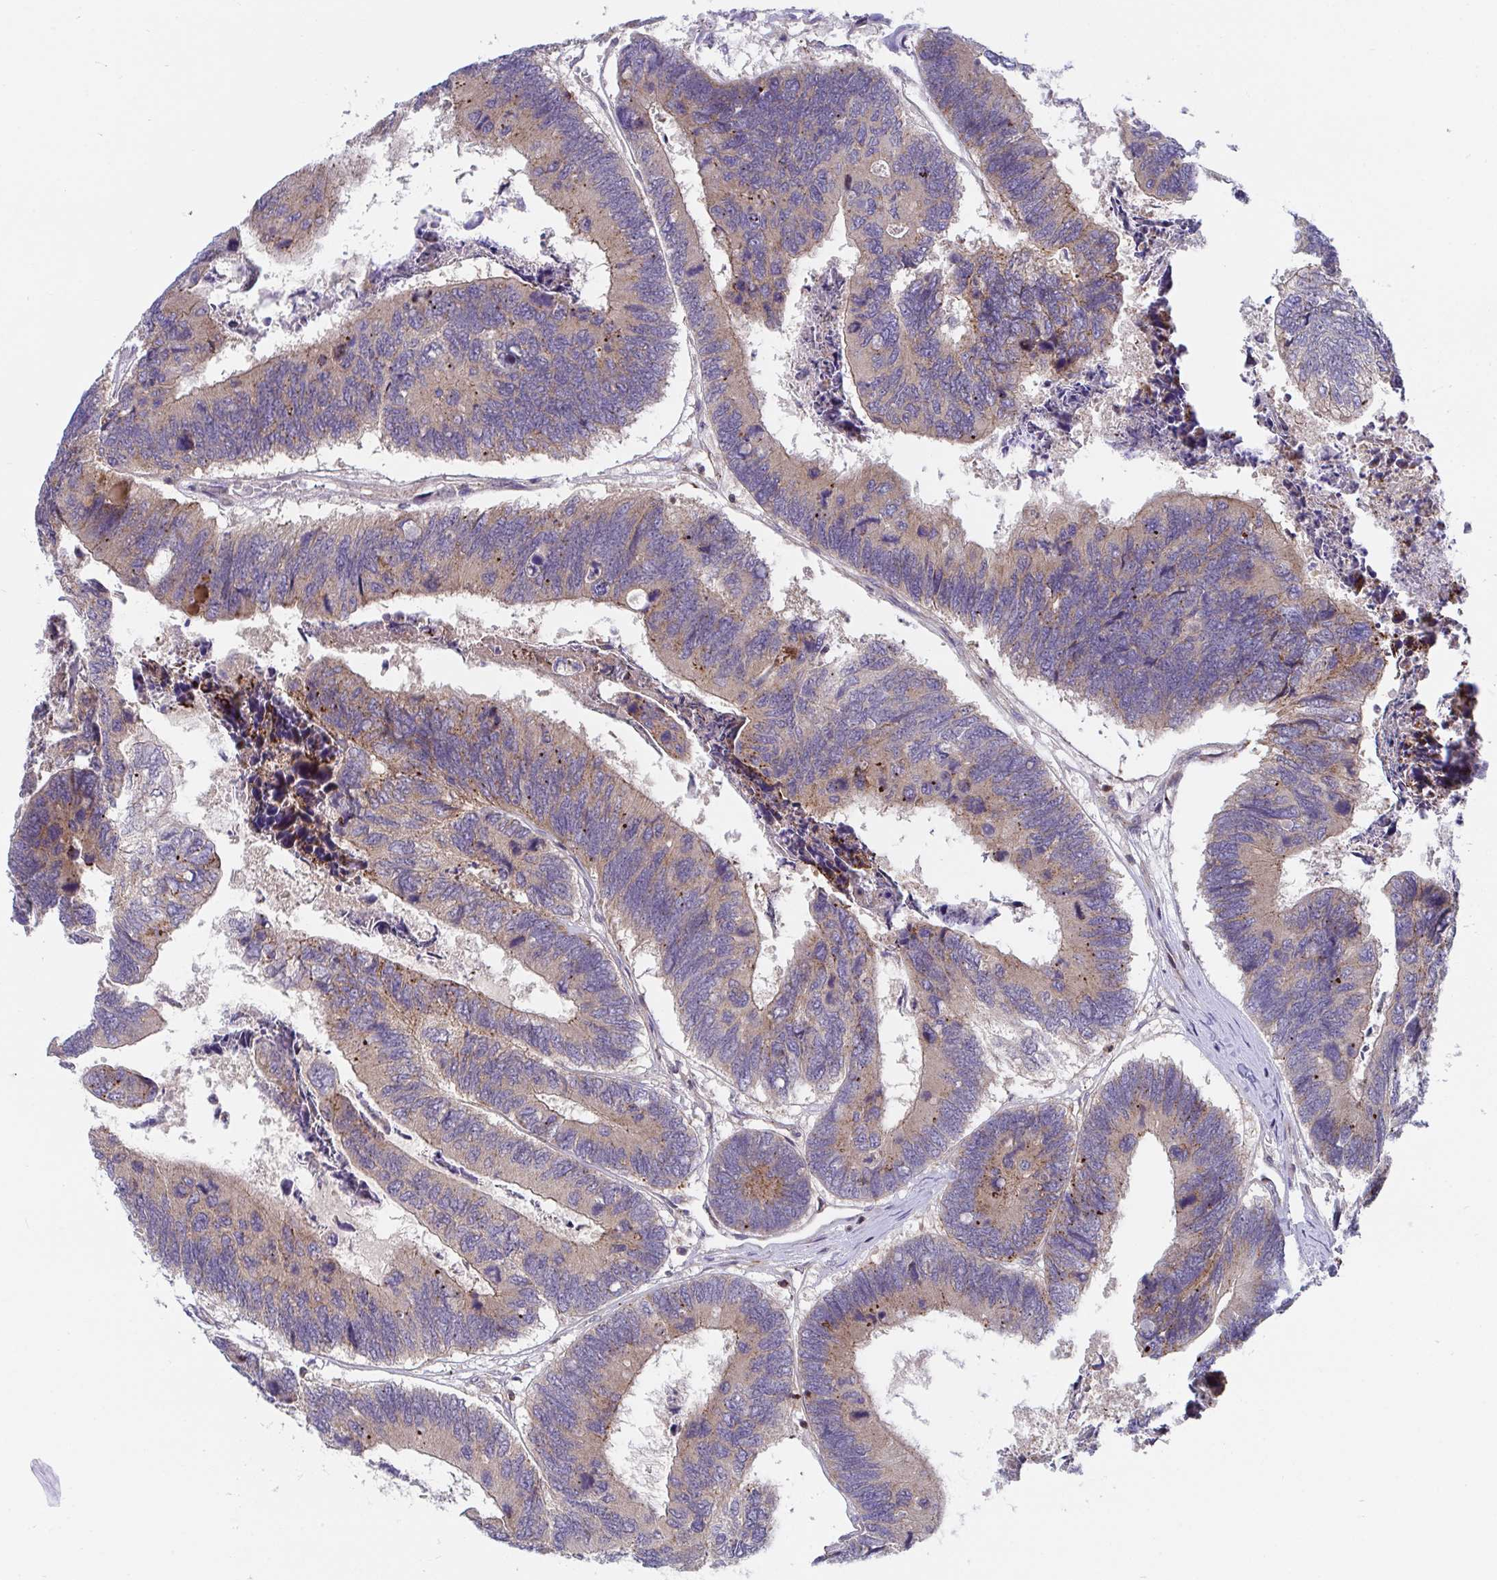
{"staining": {"intensity": "weak", "quantity": ">75%", "location": "cytoplasmic/membranous"}, "tissue": "colorectal cancer", "cell_type": "Tumor cells", "image_type": "cancer", "snomed": [{"axis": "morphology", "description": "Adenocarcinoma, NOS"}, {"axis": "topography", "description": "Colon"}], "caption": "Protein staining demonstrates weak cytoplasmic/membranous staining in approximately >75% of tumor cells in colorectal cancer.", "gene": "FRMD3", "patient": {"sex": "female", "age": 67}}